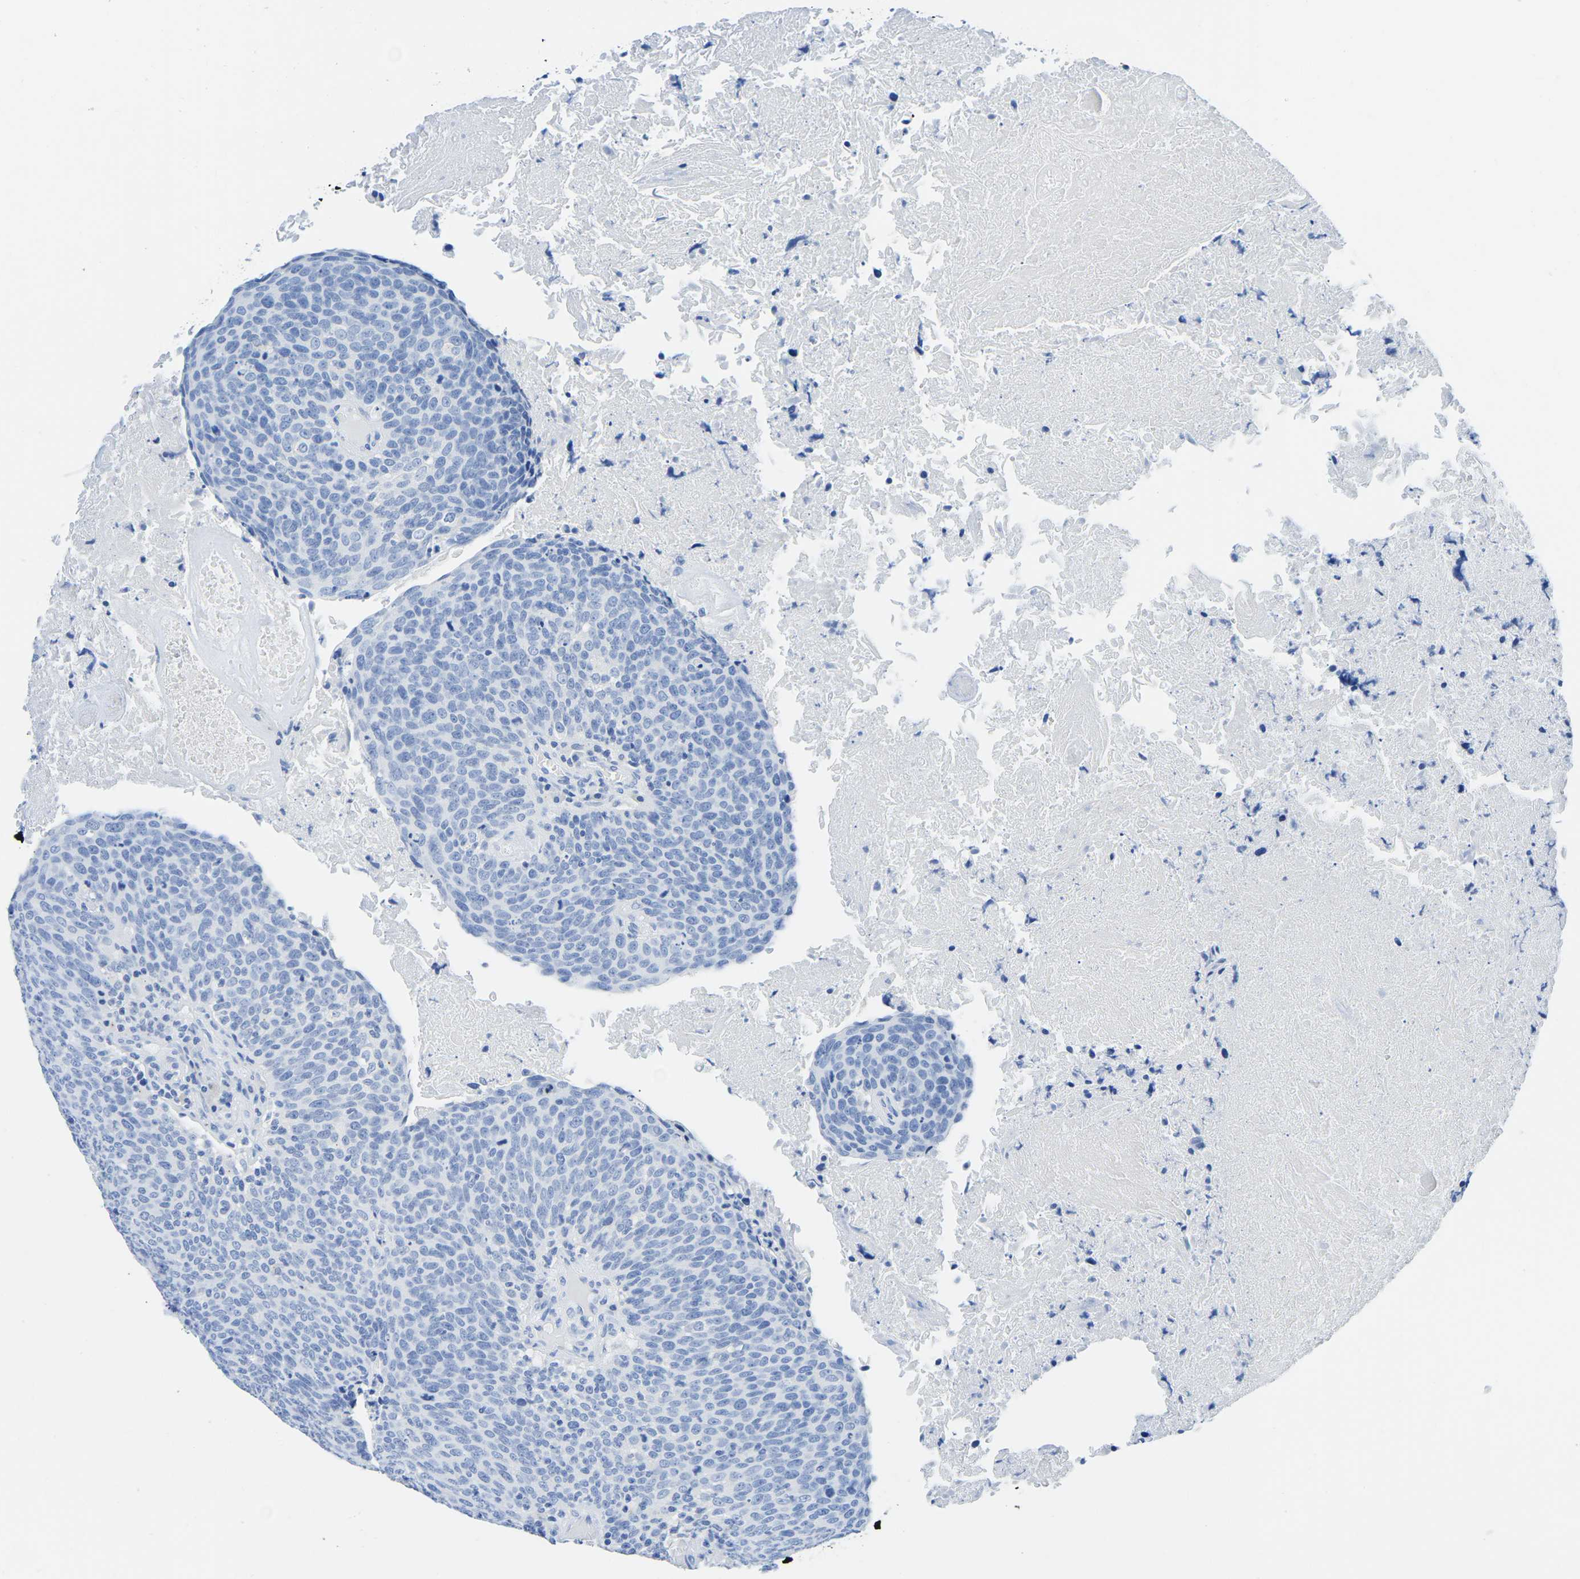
{"staining": {"intensity": "negative", "quantity": "none", "location": "none"}, "tissue": "head and neck cancer", "cell_type": "Tumor cells", "image_type": "cancer", "snomed": [{"axis": "morphology", "description": "Squamous cell carcinoma, NOS"}, {"axis": "morphology", "description": "Squamous cell carcinoma, metastatic, NOS"}, {"axis": "topography", "description": "Lymph node"}, {"axis": "topography", "description": "Head-Neck"}], "caption": "Head and neck squamous cell carcinoma was stained to show a protein in brown. There is no significant staining in tumor cells. (DAB IHC visualized using brightfield microscopy, high magnification).", "gene": "CYP1A2", "patient": {"sex": "male", "age": 62}}